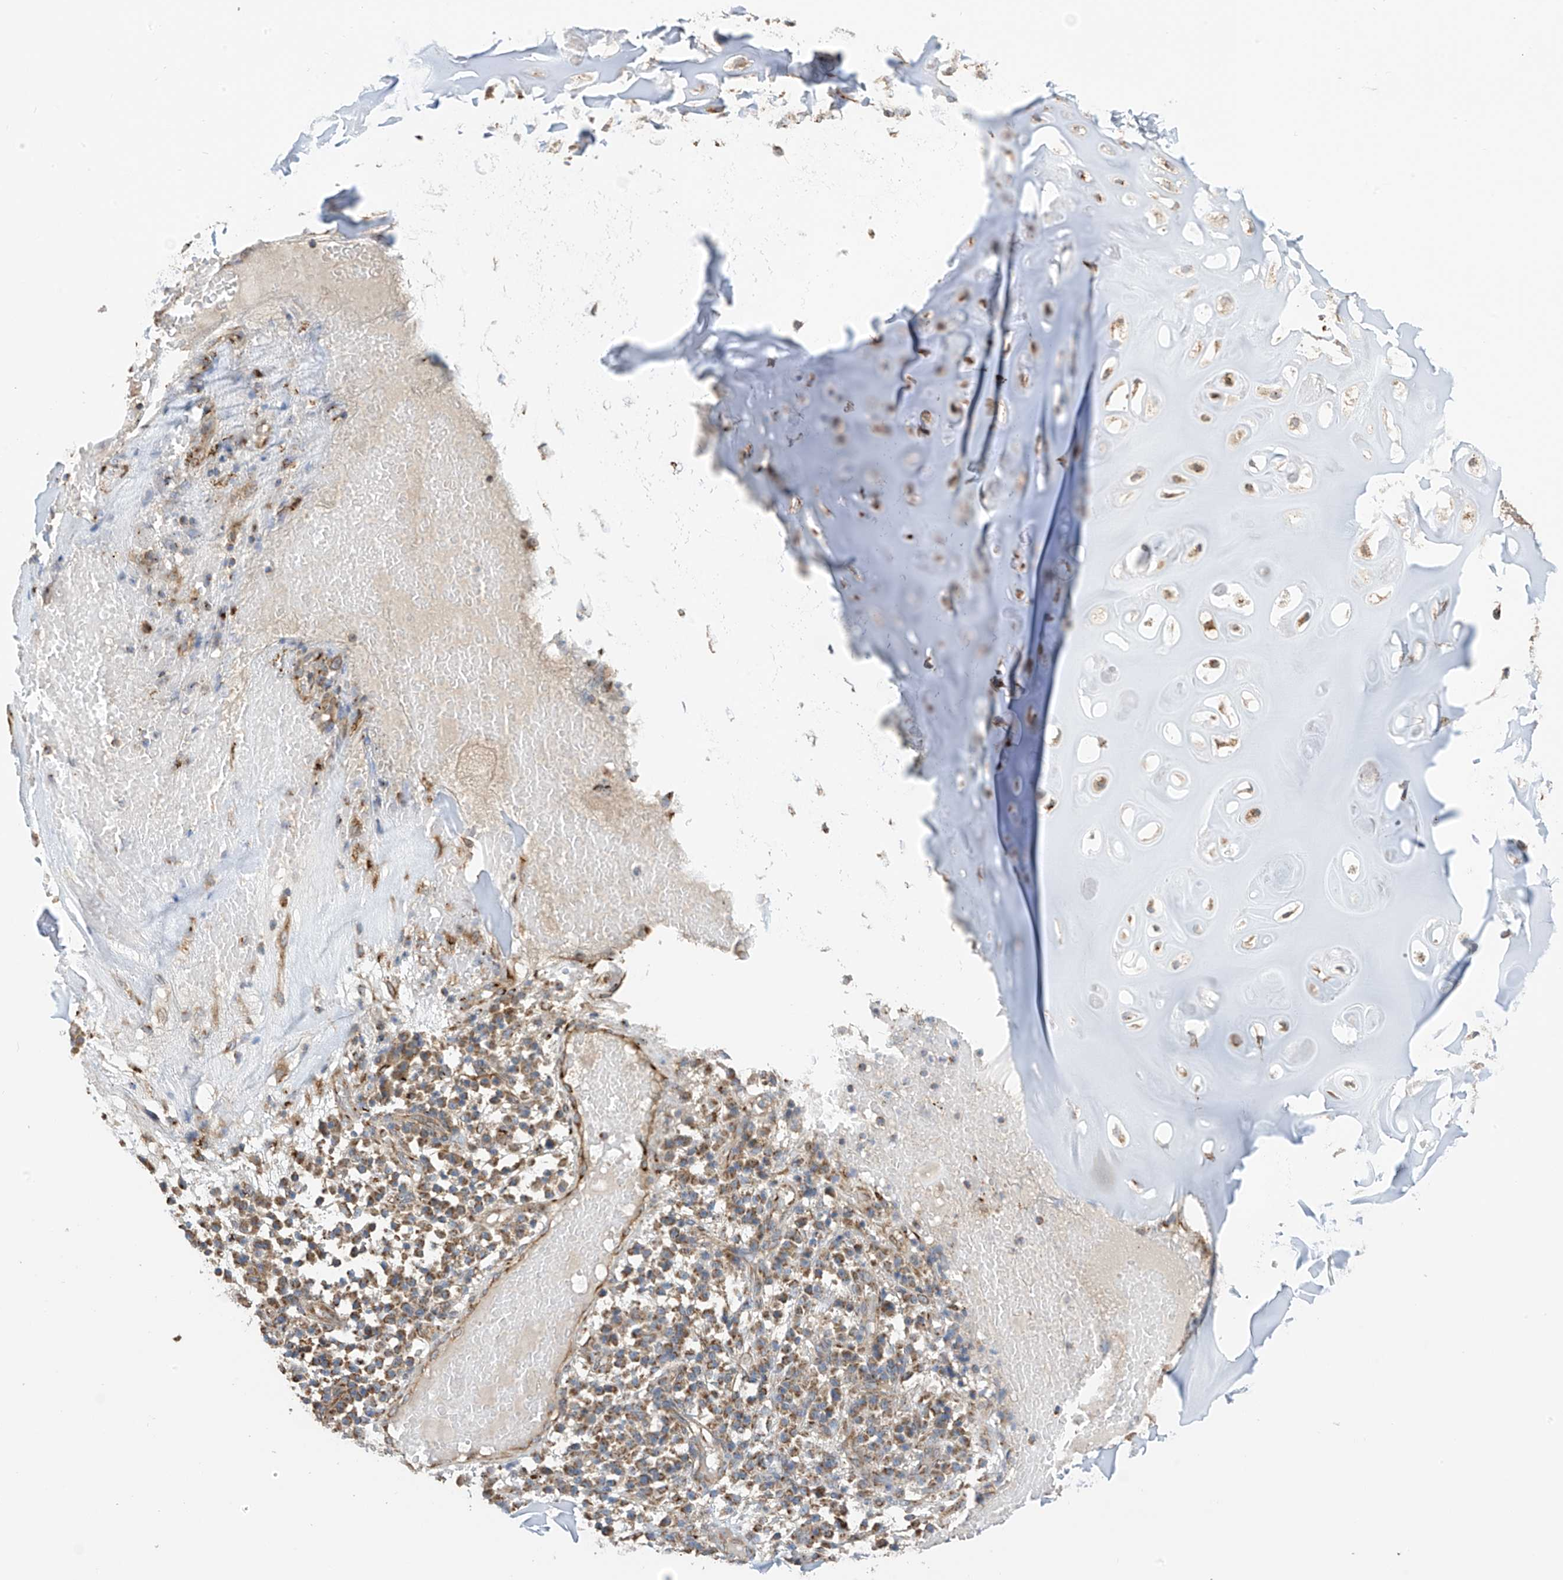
{"staining": {"intensity": "negative", "quantity": "none", "location": "none"}, "tissue": "adipose tissue", "cell_type": "Adipocytes", "image_type": "normal", "snomed": [{"axis": "morphology", "description": "Normal tissue, NOS"}, {"axis": "morphology", "description": "Basal cell carcinoma"}, {"axis": "topography", "description": "Cartilage tissue"}, {"axis": "topography", "description": "Nasopharynx"}, {"axis": "topography", "description": "Oral tissue"}], "caption": "Image shows no significant protein staining in adipocytes of normal adipose tissue. The staining was performed using DAB to visualize the protein expression in brown, while the nuclei were stained in blue with hematoxylin (Magnification: 20x).", "gene": "PNPT1", "patient": {"sex": "female", "age": 77}}